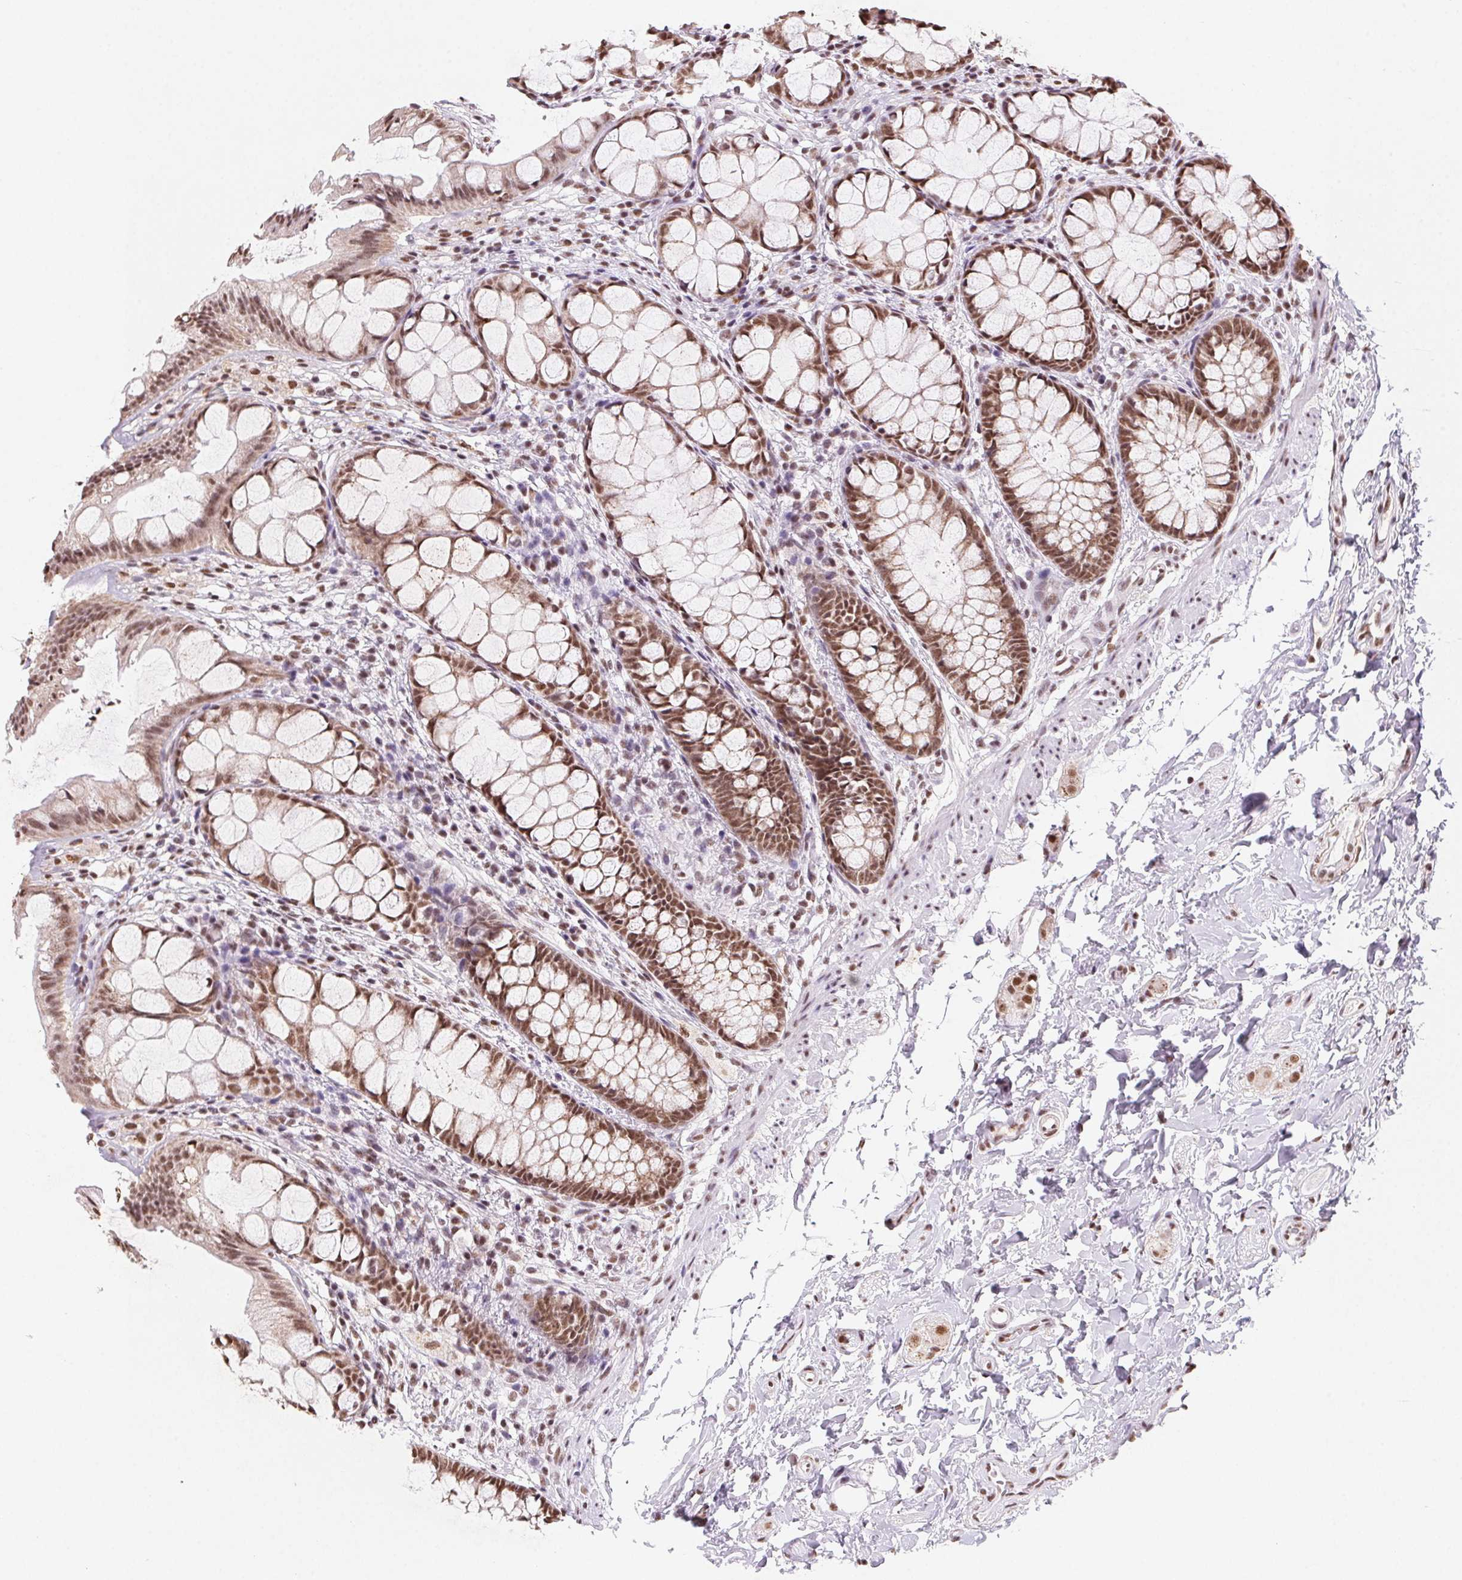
{"staining": {"intensity": "moderate", "quantity": ">75%", "location": "nuclear"}, "tissue": "rectum", "cell_type": "Glandular cells", "image_type": "normal", "snomed": [{"axis": "morphology", "description": "Normal tissue, NOS"}, {"axis": "topography", "description": "Rectum"}], "caption": "Protein expression analysis of normal human rectum reveals moderate nuclear staining in approximately >75% of glandular cells. The staining is performed using DAB brown chromogen to label protein expression. The nuclei are counter-stained blue using hematoxylin.", "gene": "SNRPG", "patient": {"sex": "female", "age": 62}}